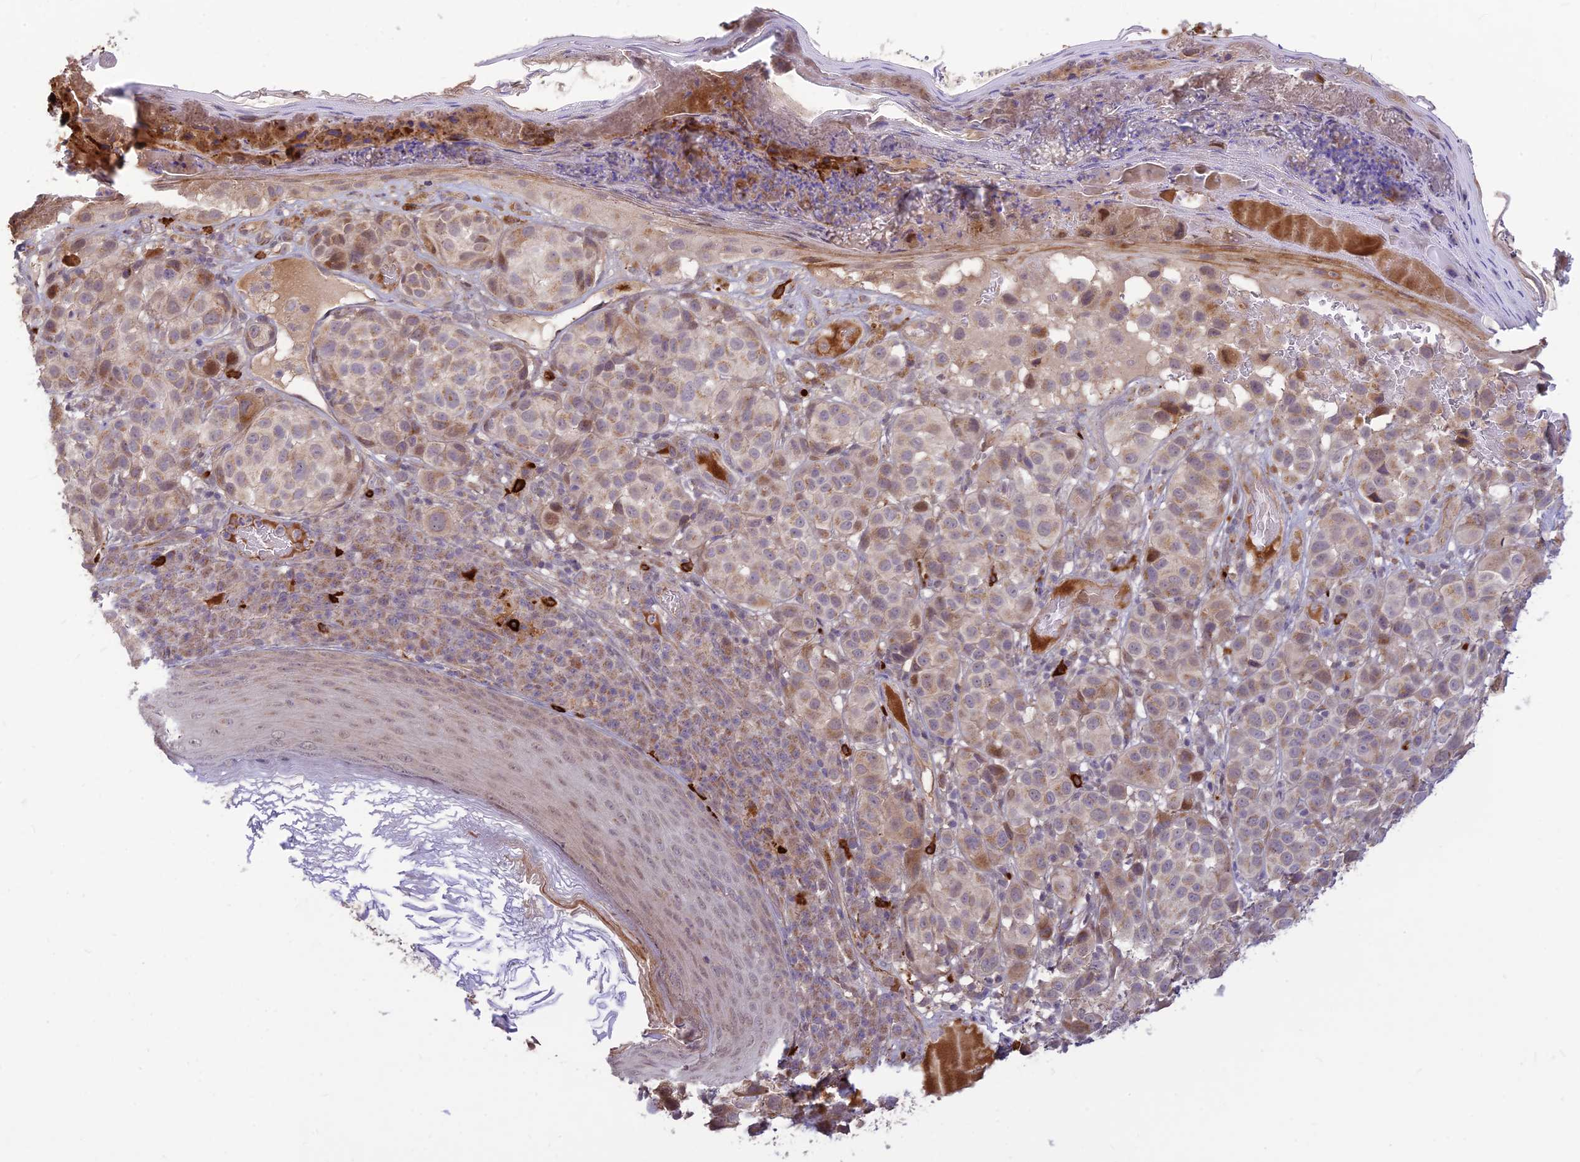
{"staining": {"intensity": "weak", "quantity": ">75%", "location": "cytoplasmic/membranous"}, "tissue": "melanoma", "cell_type": "Tumor cells", "image_type": "cancer", "snomed": [{"axis": "morphology", "description": "Malignant melanoma, NOS"}, {"axis": "topography", "description": "Skin"}], "caption": "Immunohistochemical staining of human malignant melanoma shows low levels of weak cytoplasmic/membranous protein staining in approximately >75% of tumor cells.", "gene": "ASPDH", "patient": {"sex": "male", "age": 38}}